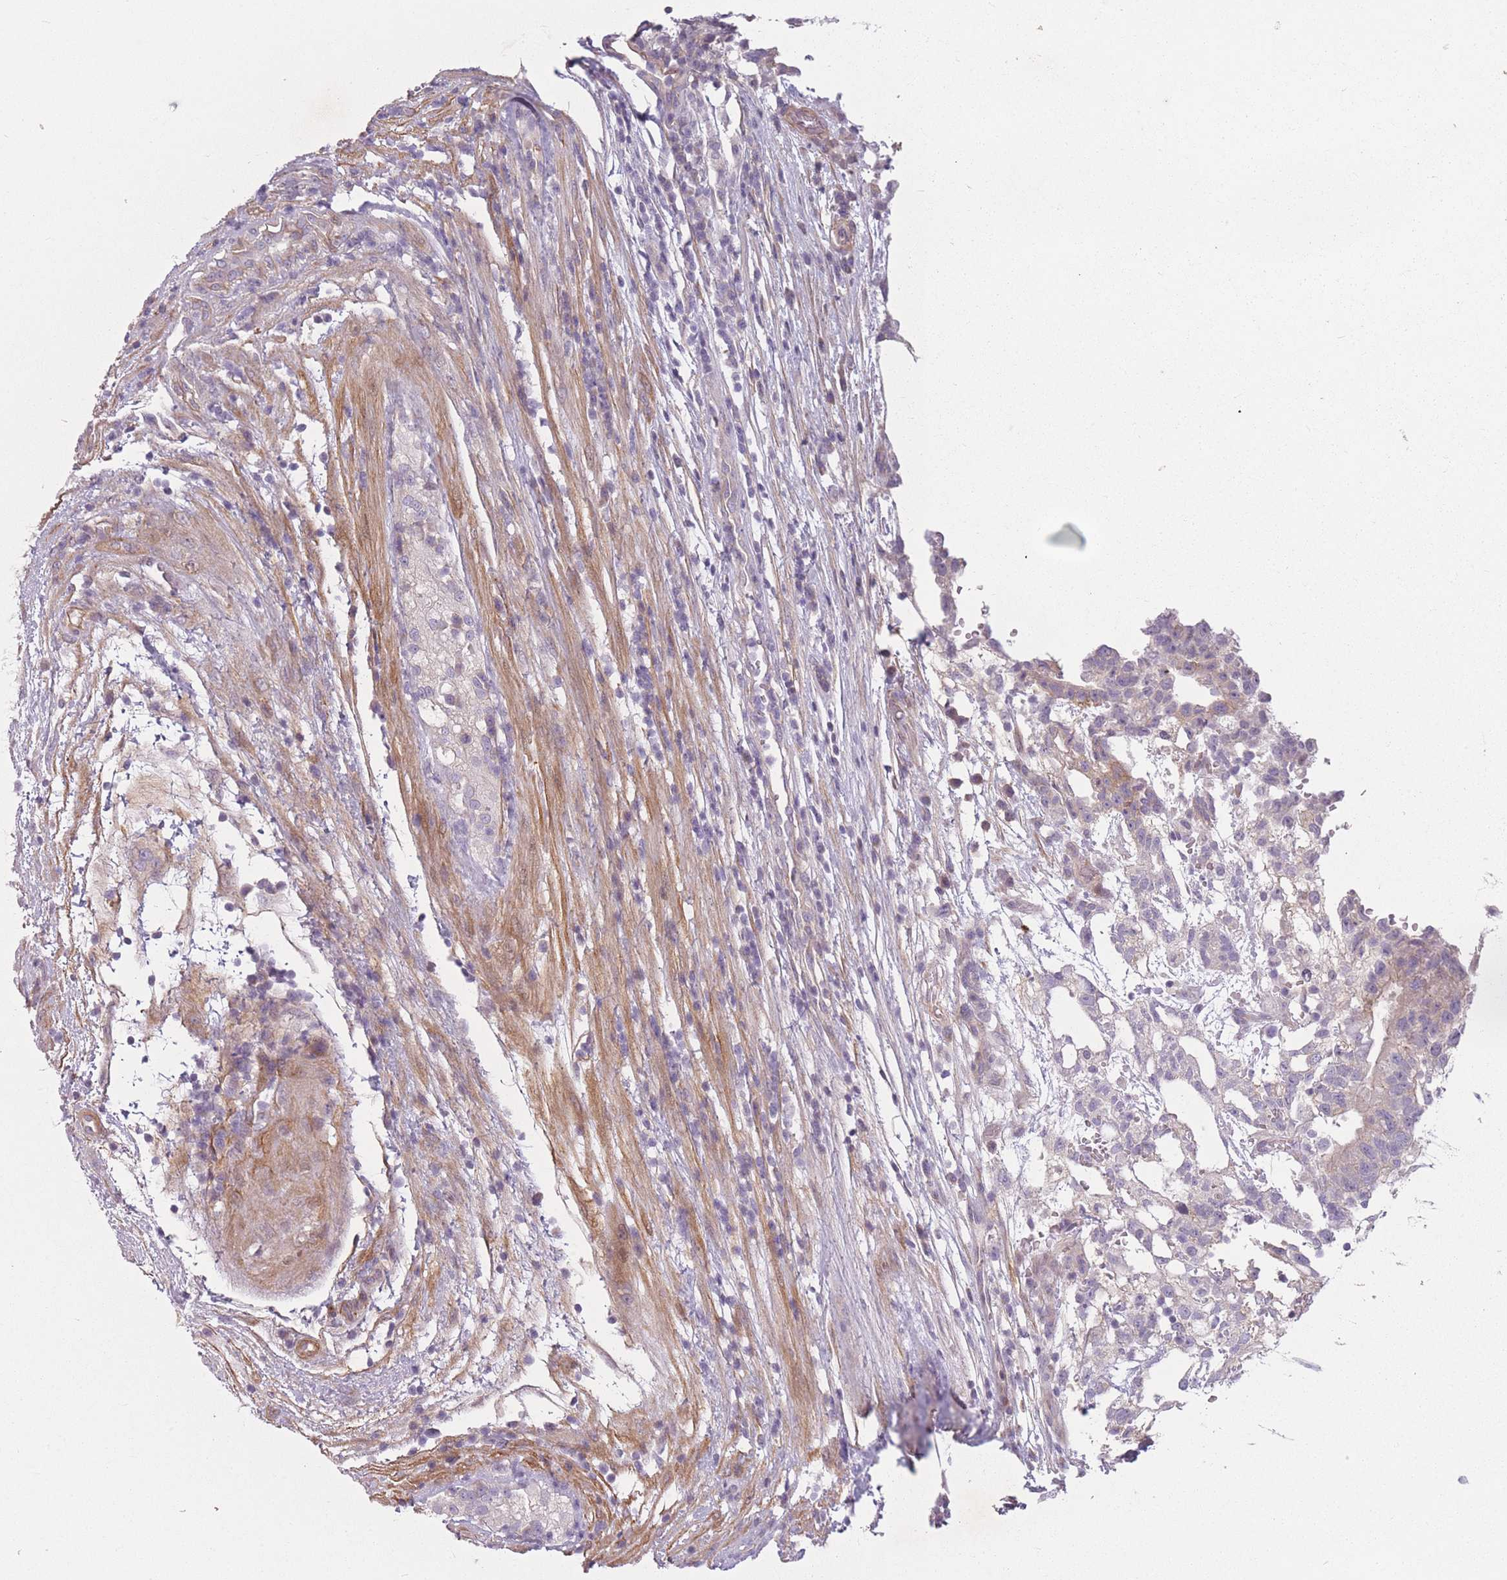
{"staining": {"intensity": "negative", "quantity": "none", "location": "none"}, "tissue": "testis cancer", "cell_type": "Tumor cells", "image_type": "cancer", "snomed": [{"axis": "morphology", "description": "Normal tissue, NOS"}, {"axis": "morphology", "description": "Carcinoma, Embryonal, NOS"}, {"axis": "topography", "description": "Testis"}], "caption": "Testis cancer (embryonal carcinoma) was stained to show a protein in brown. There is no significant staining in tumor cells.", "gene": "SLC7A6", "patient": {"sex": "male", "age": 32}}